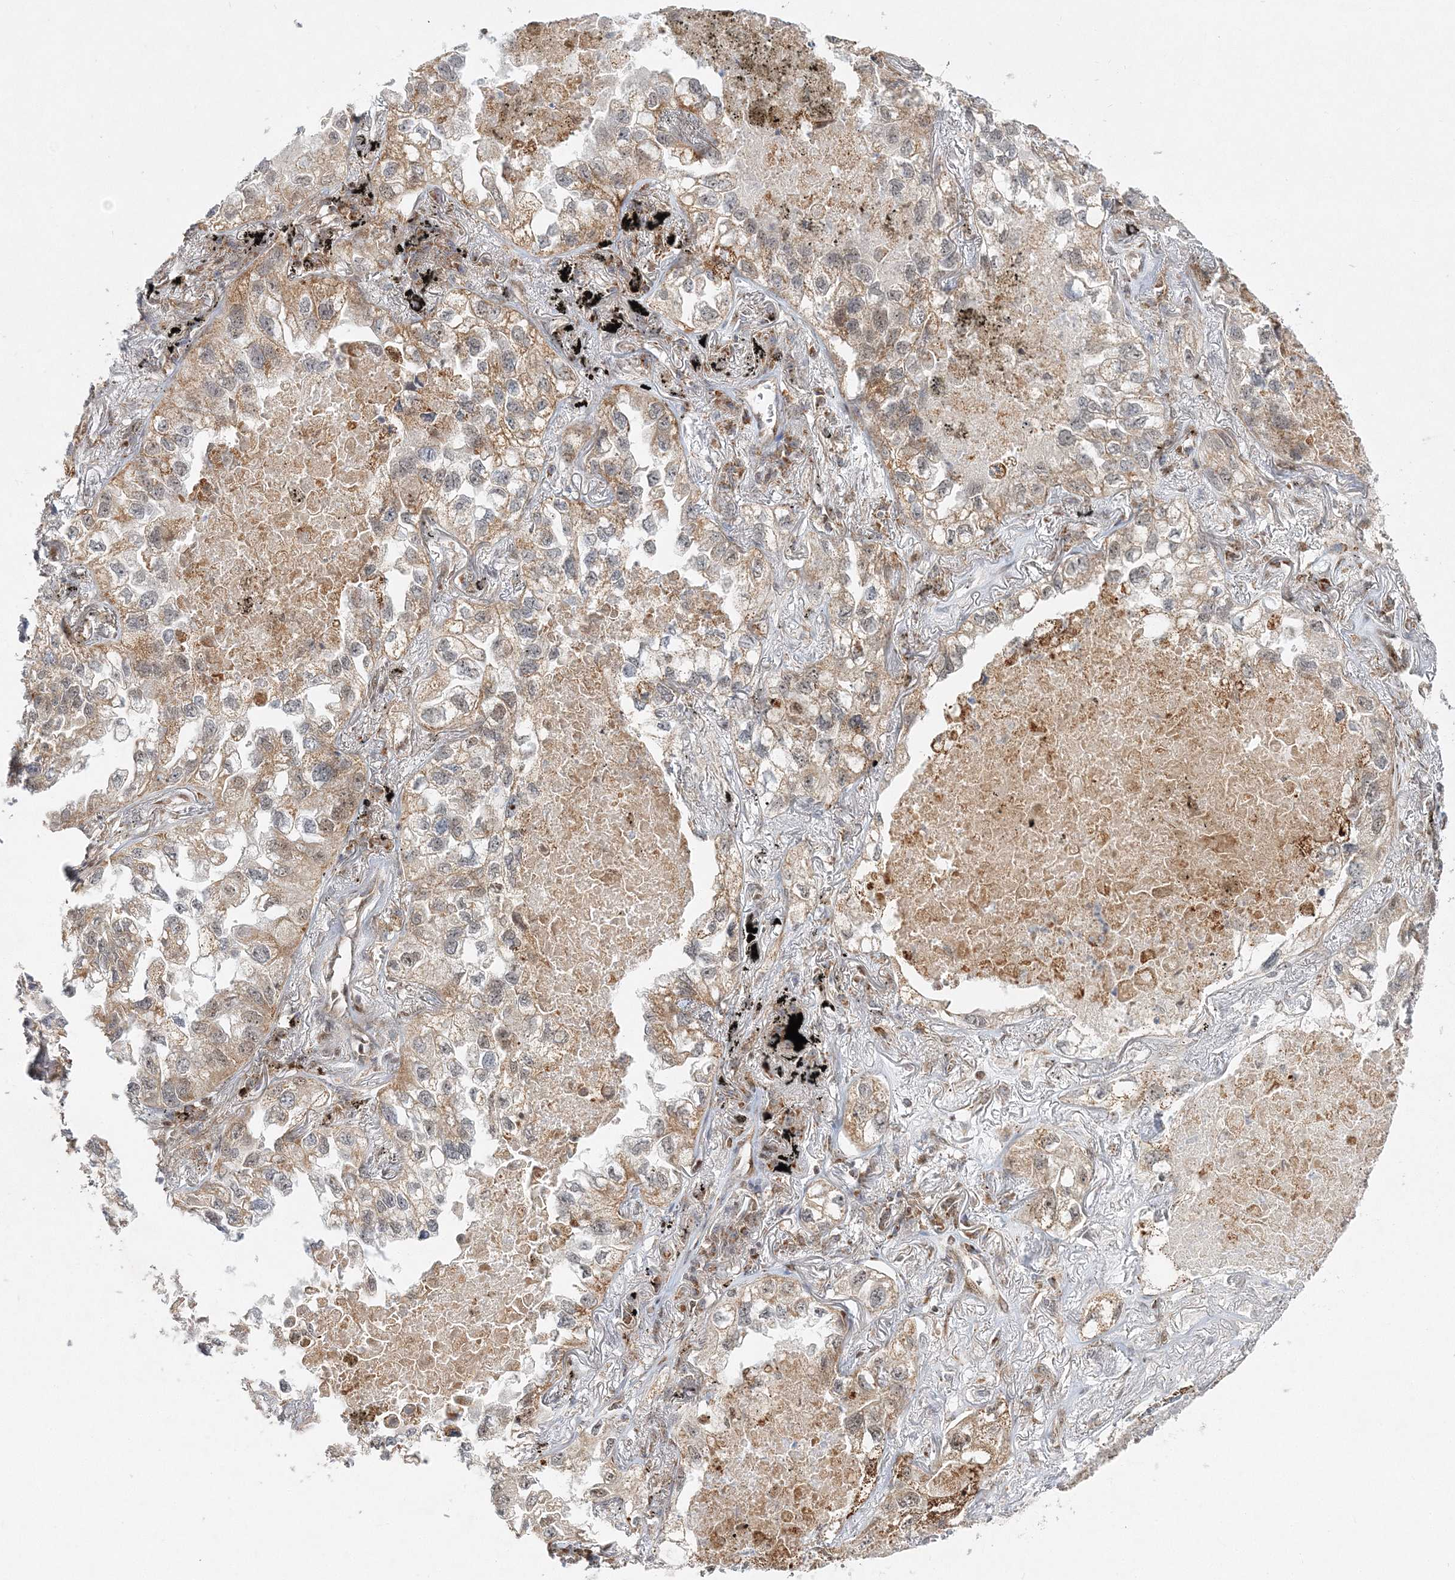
{"staining": {"intensity": "weak", "quantity": "25%-75%", "location": "cytoplasmic/membranous"}, "tissue": "lung cancer", "cell_type": "Tumor cells", "image_type": "cancer", "snomed": [{"axis": "morphology", "description": "Adenocarcinoma, NOS"}, {"axis": "topography", "description": "Lung"}], "caption": "The image reveals a brown stain indicating the presence of a protein in the cytoplasmic/membranous of tumor cells in lung adenocarcinoma.", "gene": "RAB11FIP2", "patient": {"sex": "male", "age": 65}}